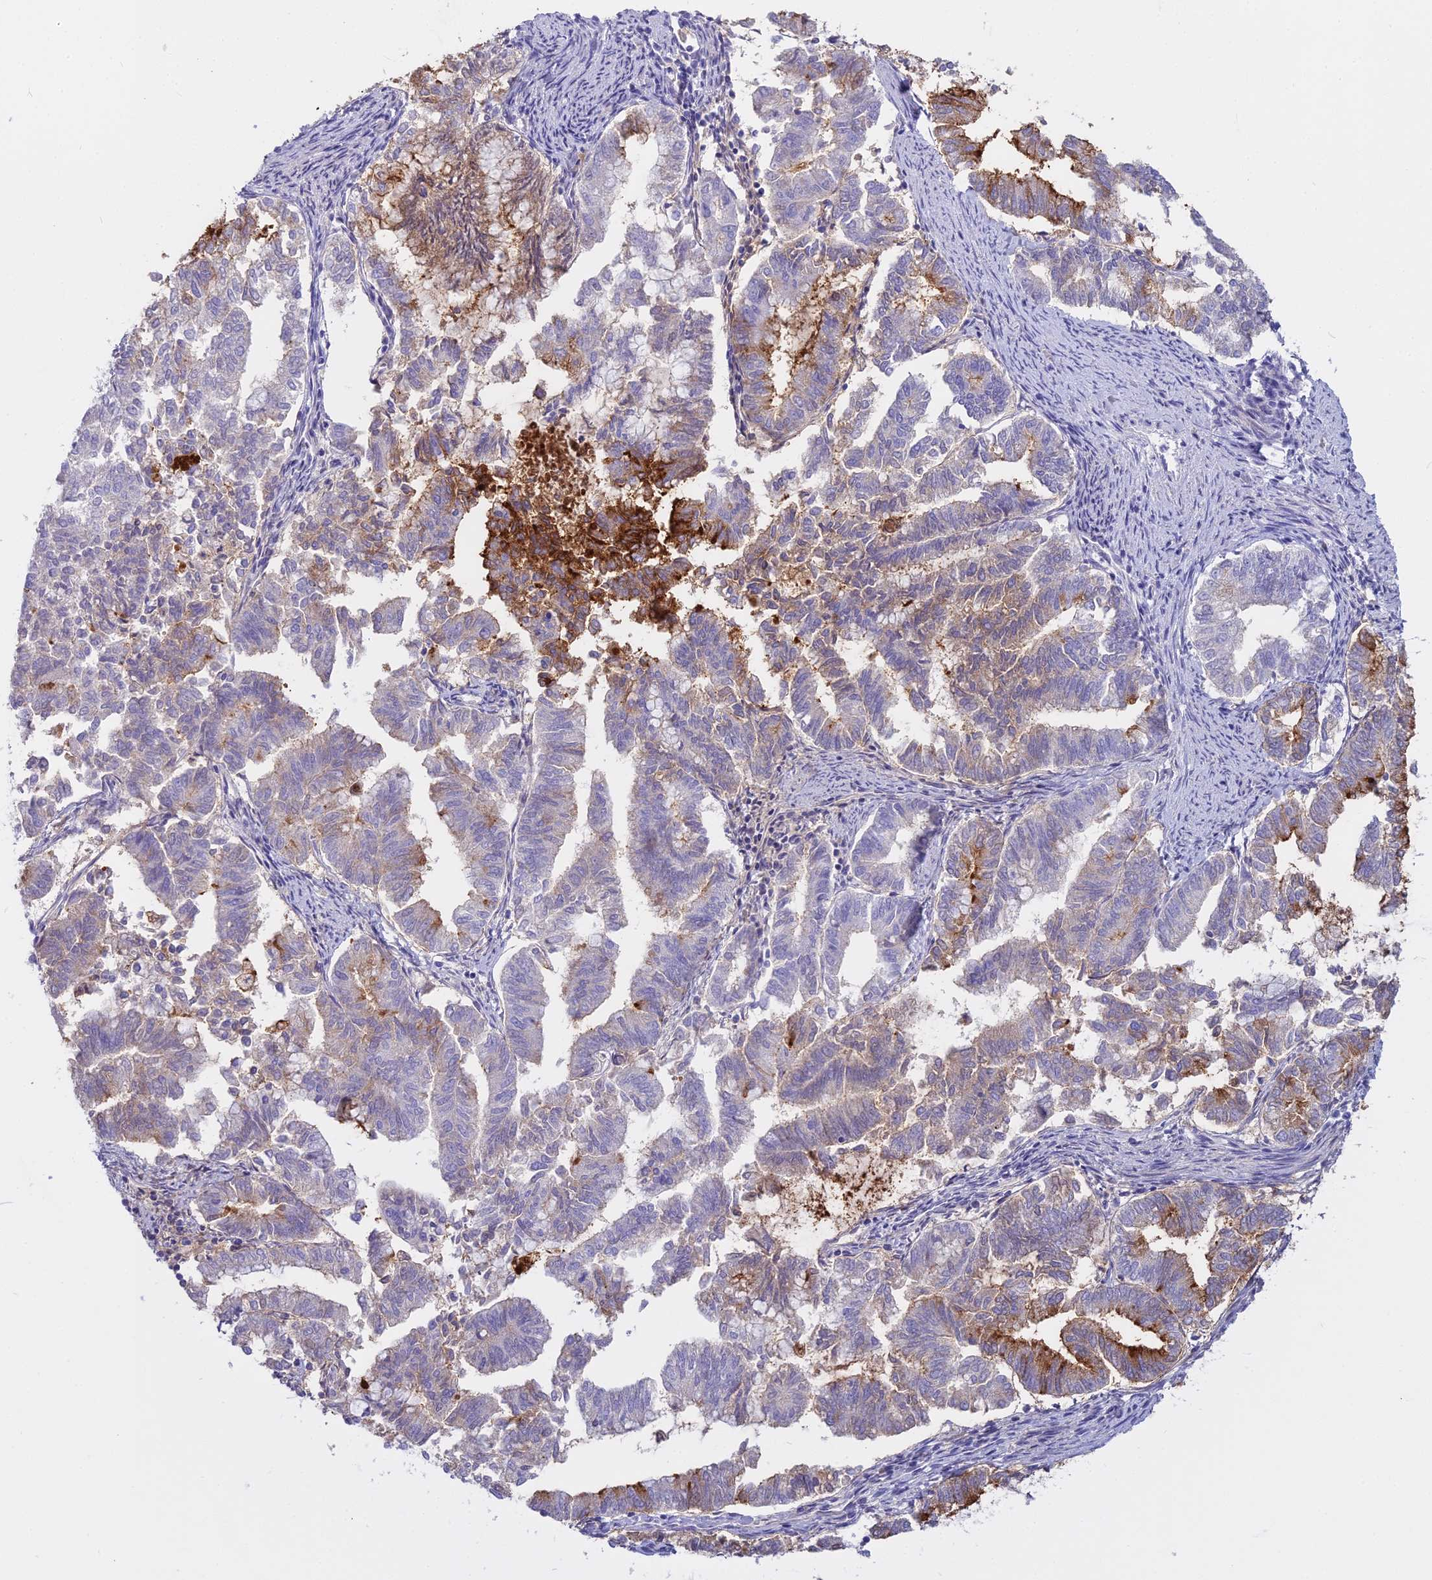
{"staining": {"intensity": "strong", "quantity": "<25%", "location": "cytoplasmic/membranous"}, "tissue": "endometrial cancer", "cell_type": "Tumor cells", "image_type": "cancer", "snomed": [{"axis": "morphology", "description": "Adenocarcinoma, NOS"}, {"axis": "topography", "description": "Endometrium"}], "caption": "Endometrial adenocarcinoma tissue reveals strong cytoplasmic/membranous expression in about <25% of tumor cells, visualized by immunohistochemistry.", "gene": "ALPP", "patient": {"sex": "female", "age": 79}}